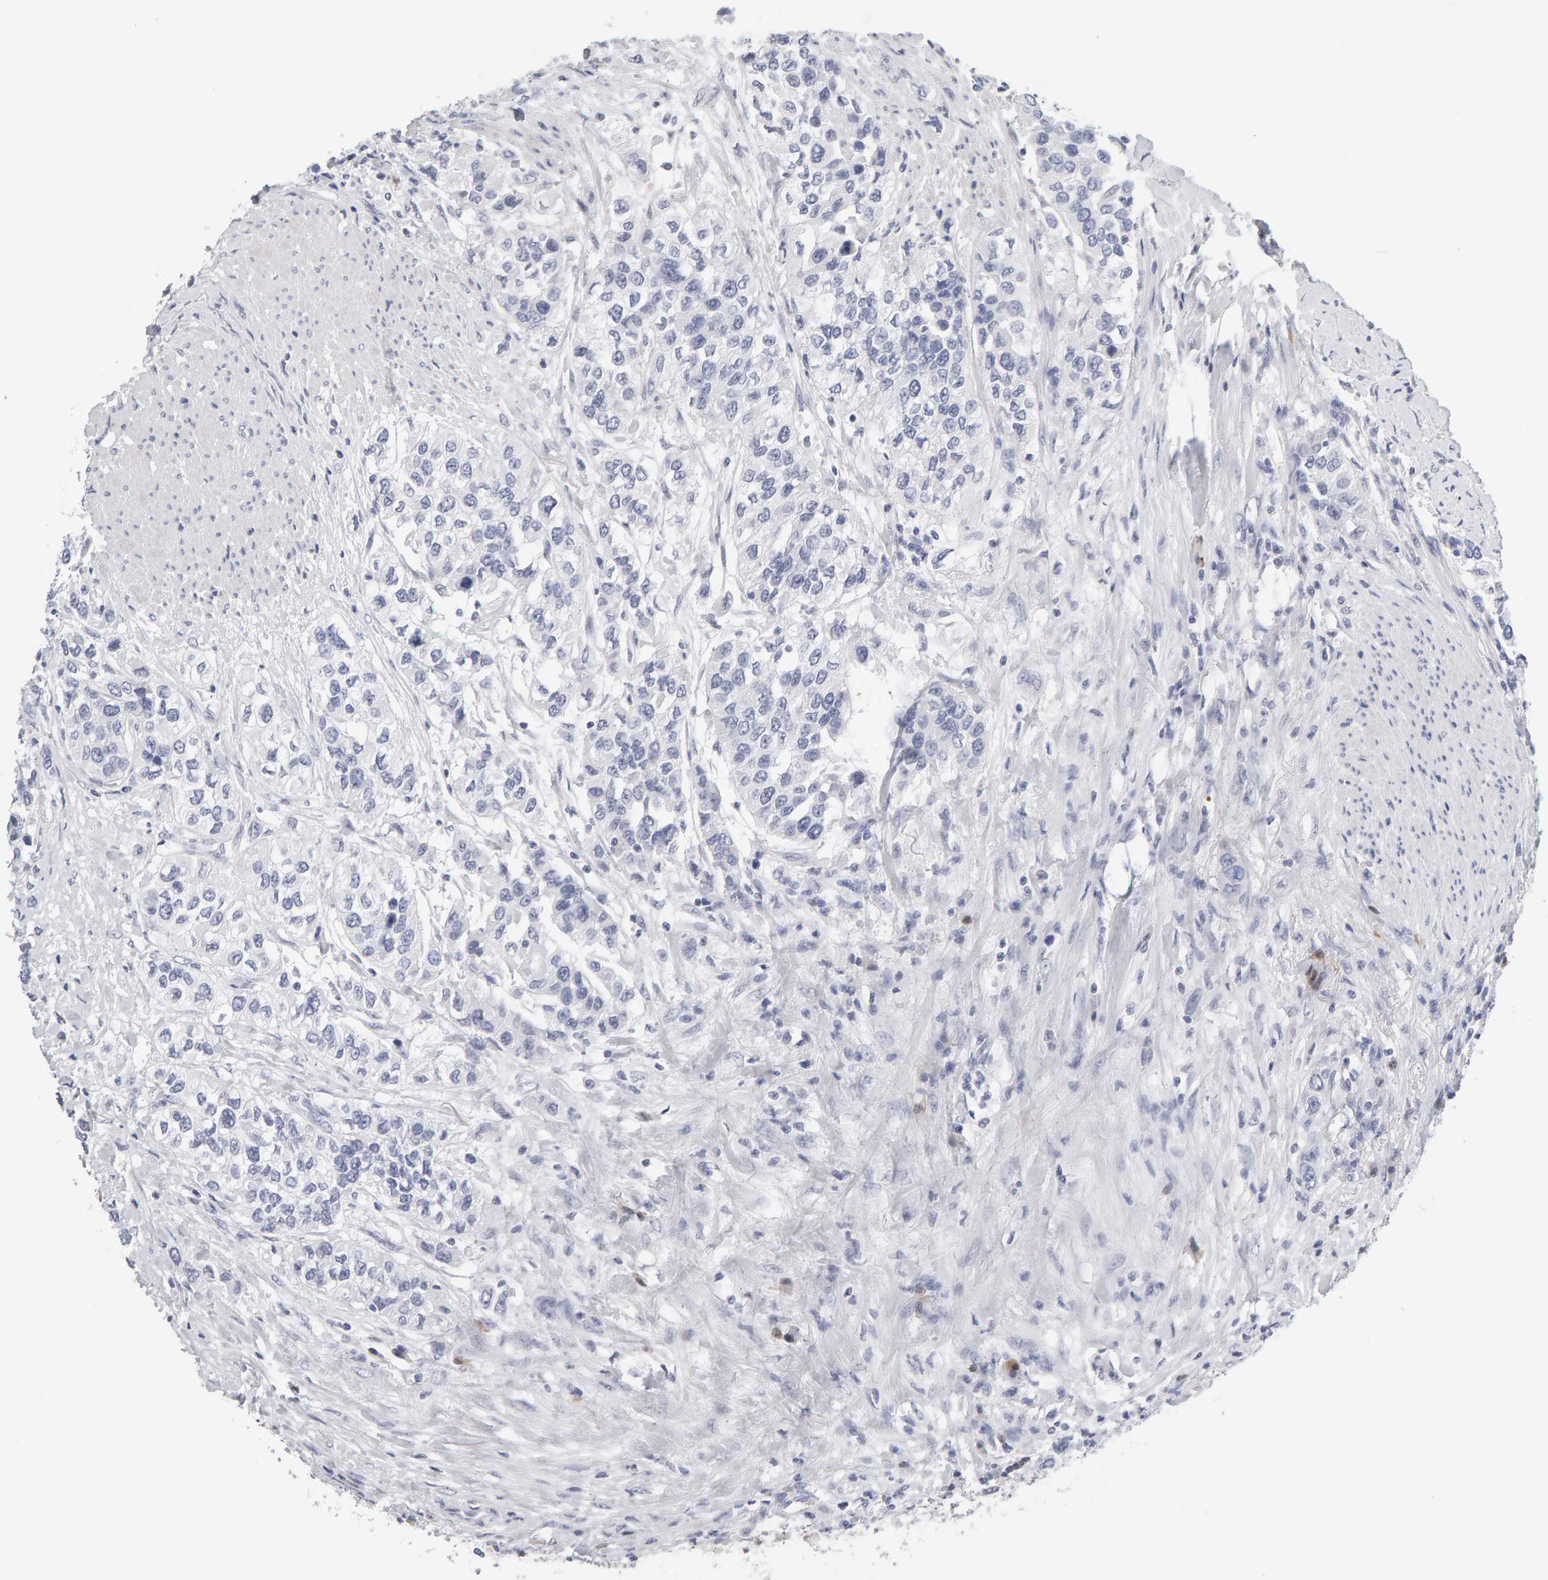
{"staining": {"intensity": "negative", "quantity": "none", "location": "none"}, "tissue": "urothelial cancer", "cell_type": "Tumor cells", "image_type": "cancer", "snomed": [{"axis": "morphology", "description": "Urothelial carcinoma, High grade"}, {"axis": "topography", "description": "Urinary bladder"}], "caption": "DAB (3,3'-diaminobenzidine) immunohistochemical staining of urothelial cancer exhibits no significant positivity in tumor cells.", "gene": "CTH", "patient": {"sex": "female", "age": 80}}